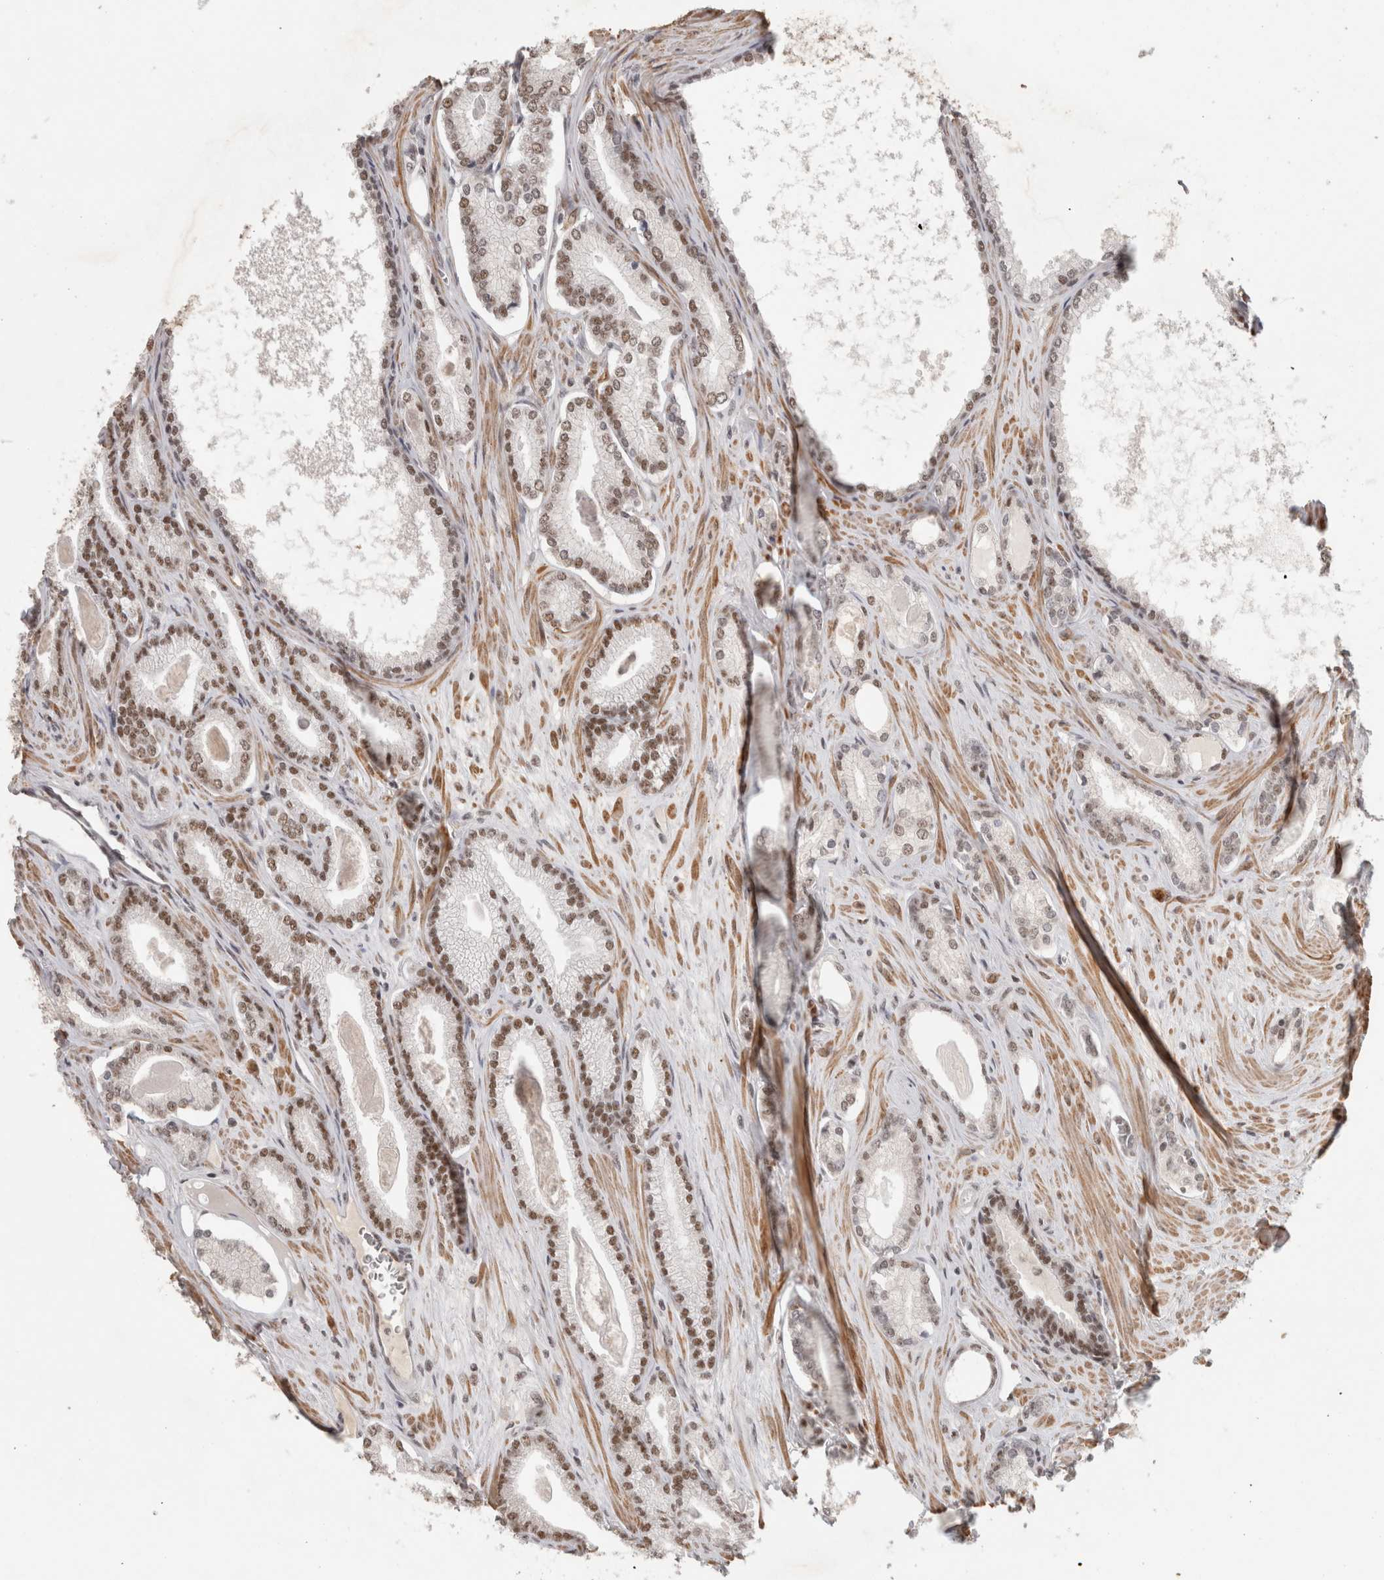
{"staining": {"intensity": "moderate", "quantity": ">75%", "location": "nuclear"}, "tissue": "prostate cancer", "cell_type": "Tumor cells", "image_type": "cancer", "snomed": [{"axis": "morphology", "description": "Adenocarcinoma, Low grade"}, {"axis": "topography", "description": "Prostate"}], "caption": "Approximately >75% of tumor cells in human prostate cancer (low-grade adenocarcinoma) show moderate nuclear protein staining as visualized by brown immunohistochemical staining.", "gene": "ZNF830", "patient": {"sex": "male", "age": 70}}